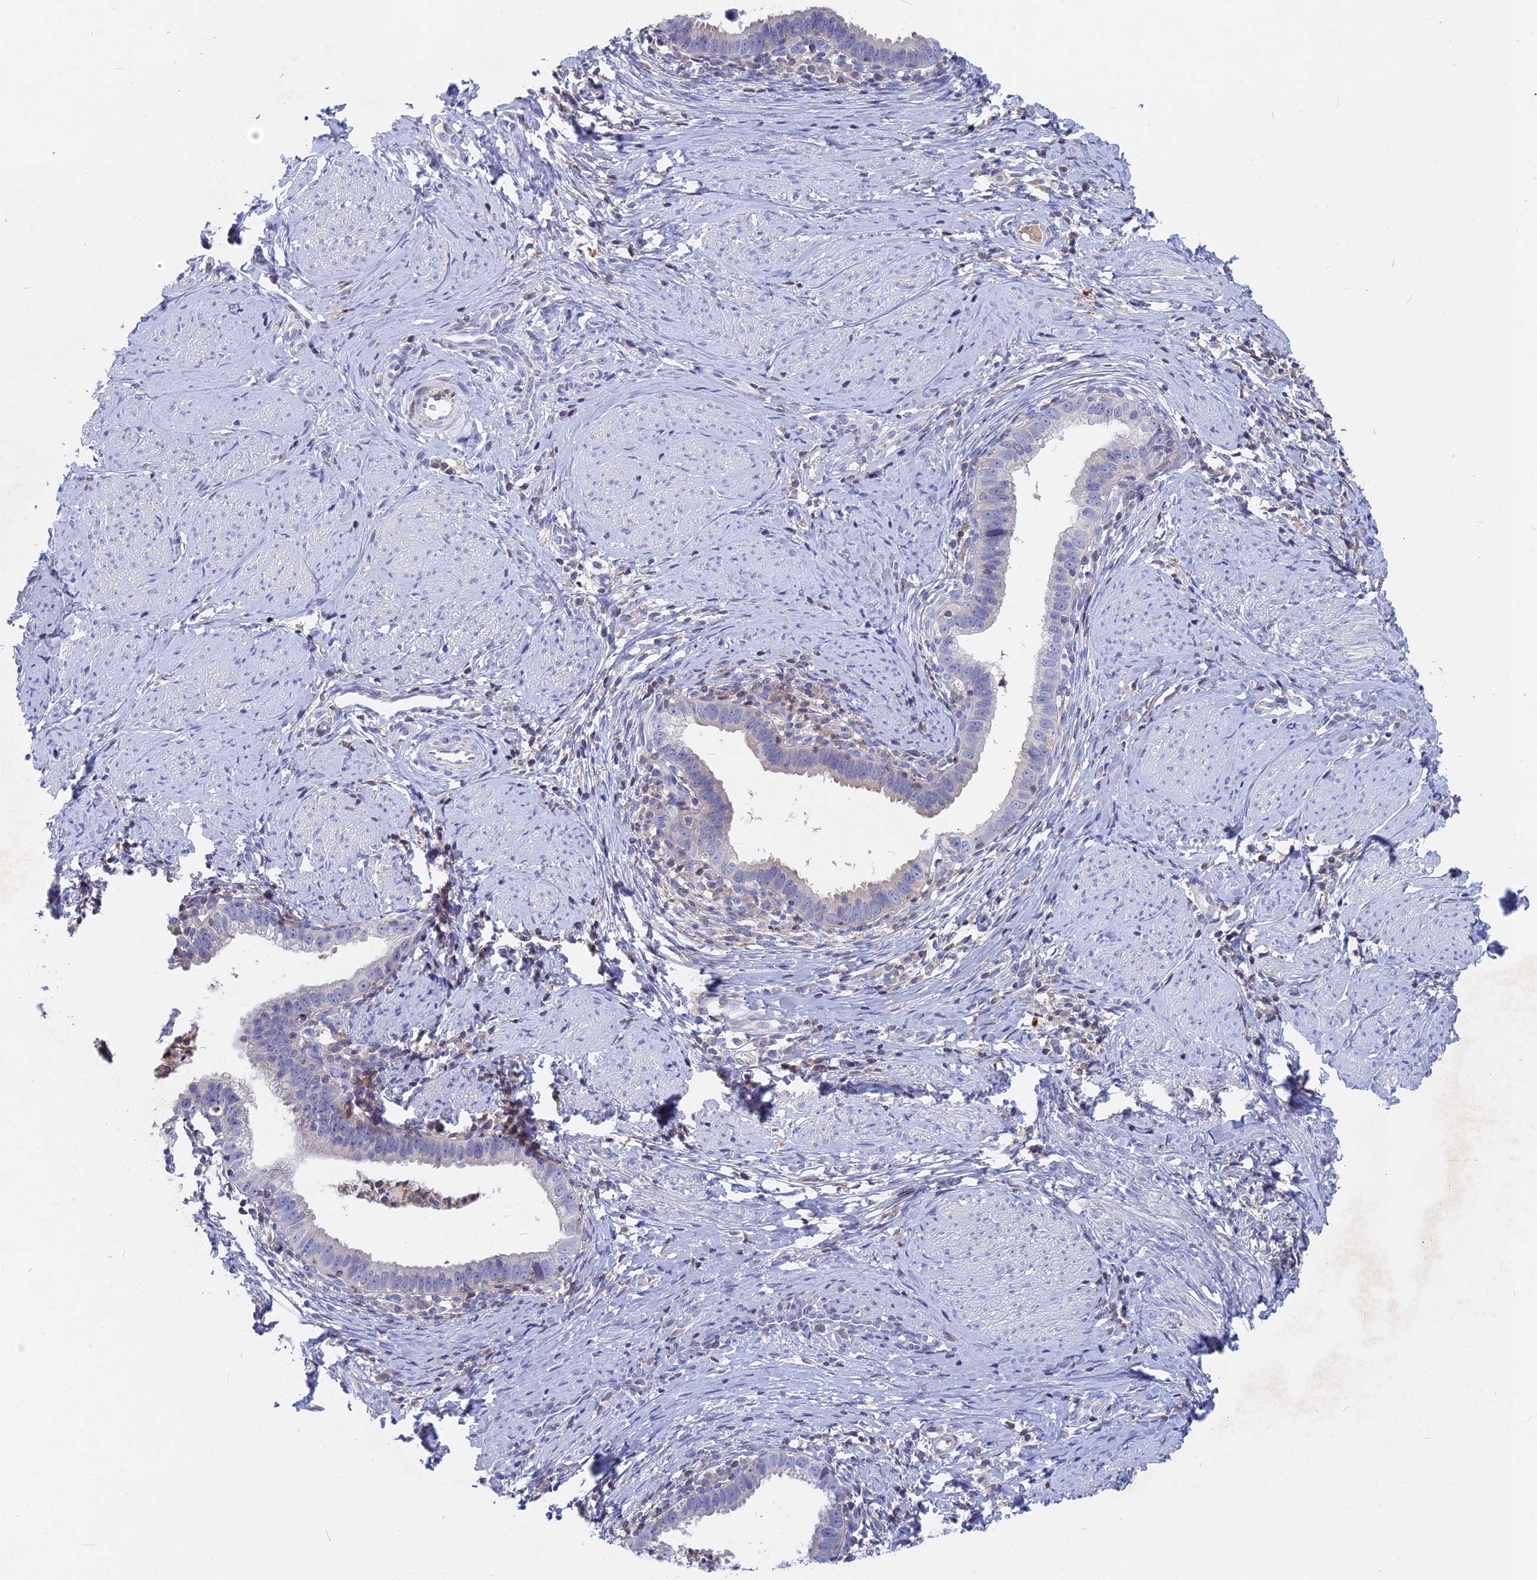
{"staining": {"intensity": "negative", "quantity": "none", "location": "none"}, "tissue": "cervical cancer", "cell_type": "Tumor cells", "image_type": "cancer", "snomed": [{"axis": "morphology", "description": "Adenocarcinoma, NOS"}, {"axis": "topography", "description": "Cervix"}], "caption": "An image of human adenocarcinoma (cervical) is negative for staining in tumor cells.", "gene": "ACP7", "patient": {"sex": "female", "age": 36}}